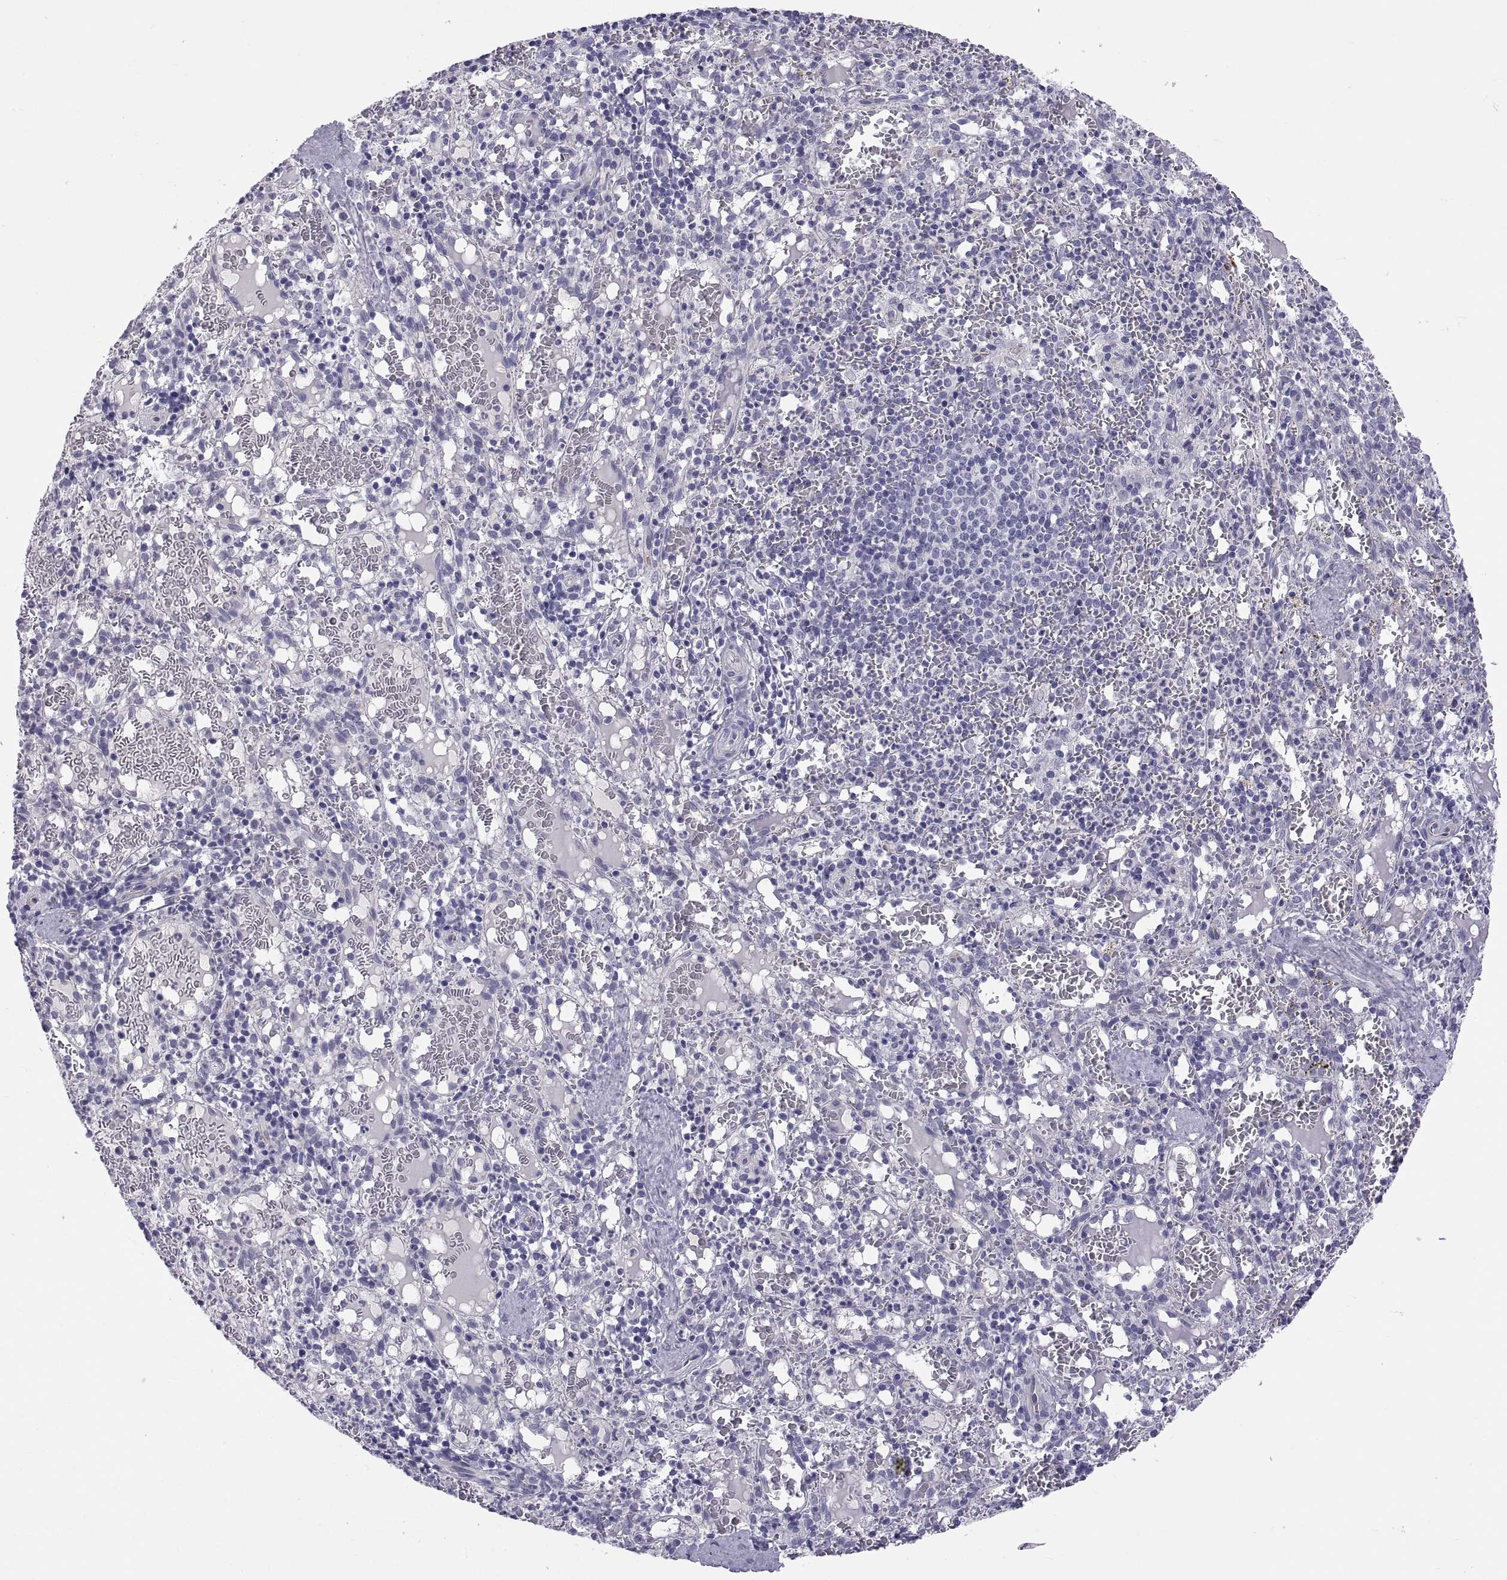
{"staining": {"intensity": "negative", "quantity": "none", "location": "none"}, "tissue": "spleen", "cell_type": "Cells in red pulp", "image_type": "normal", "snomed": [{"axis": "morphology", "description": "Normal tissue, NOS"}, {"axis": "topography", "description": "Spleen"}], "caption": "High power microscopy histopathology image of an IHC image of unremarkable spleen, revealing no significant expression in cells in red pulp. (Brightfield microscopy of DAB (3,3'-diaminobenzidine) immunohistochemistry (IHC) at high magnification).", "gene": "TEX13A", "patient": {"sex": "male", "age": 11}}